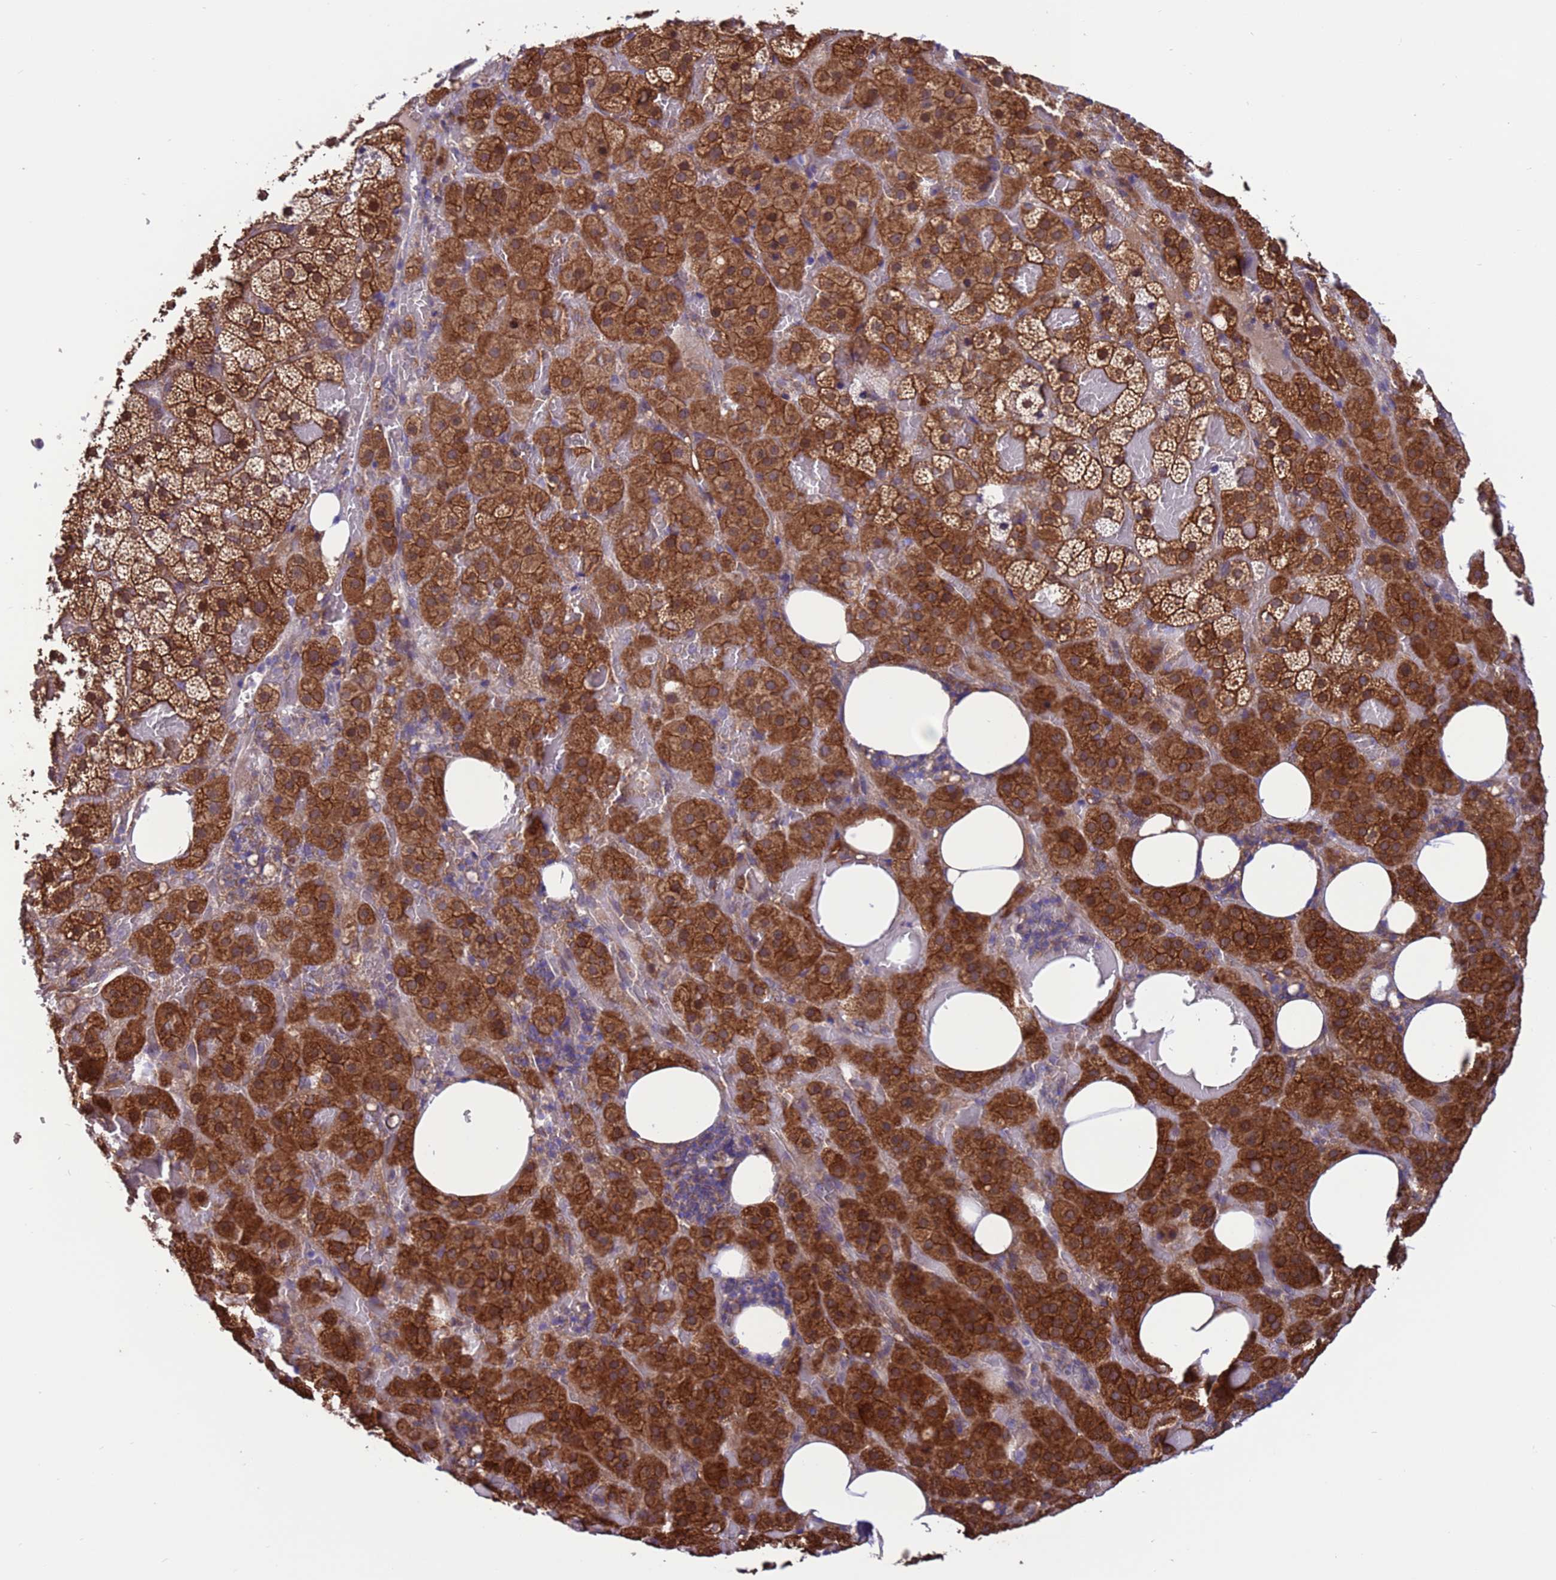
{"staining": {"intensity": "strong", "quantity": ">75%", "location": "cytoplasmic/membranous"}, "tissue": "adrenal gland", "cell_type": "Glandular cells", "image_type": "normal", "snomed": [{"axis": "morphology", "description": "Normal tissue, NOS"}, {"axis": "topography", "description": "Adrenal gland"}], "caption": "Benign adrenal gland displays strong cytoplasmic/membranous positivity in about >75% of glandular cells.", "gene": "ARHGAP12", "patient": {"sex": "female", "age": 59}}